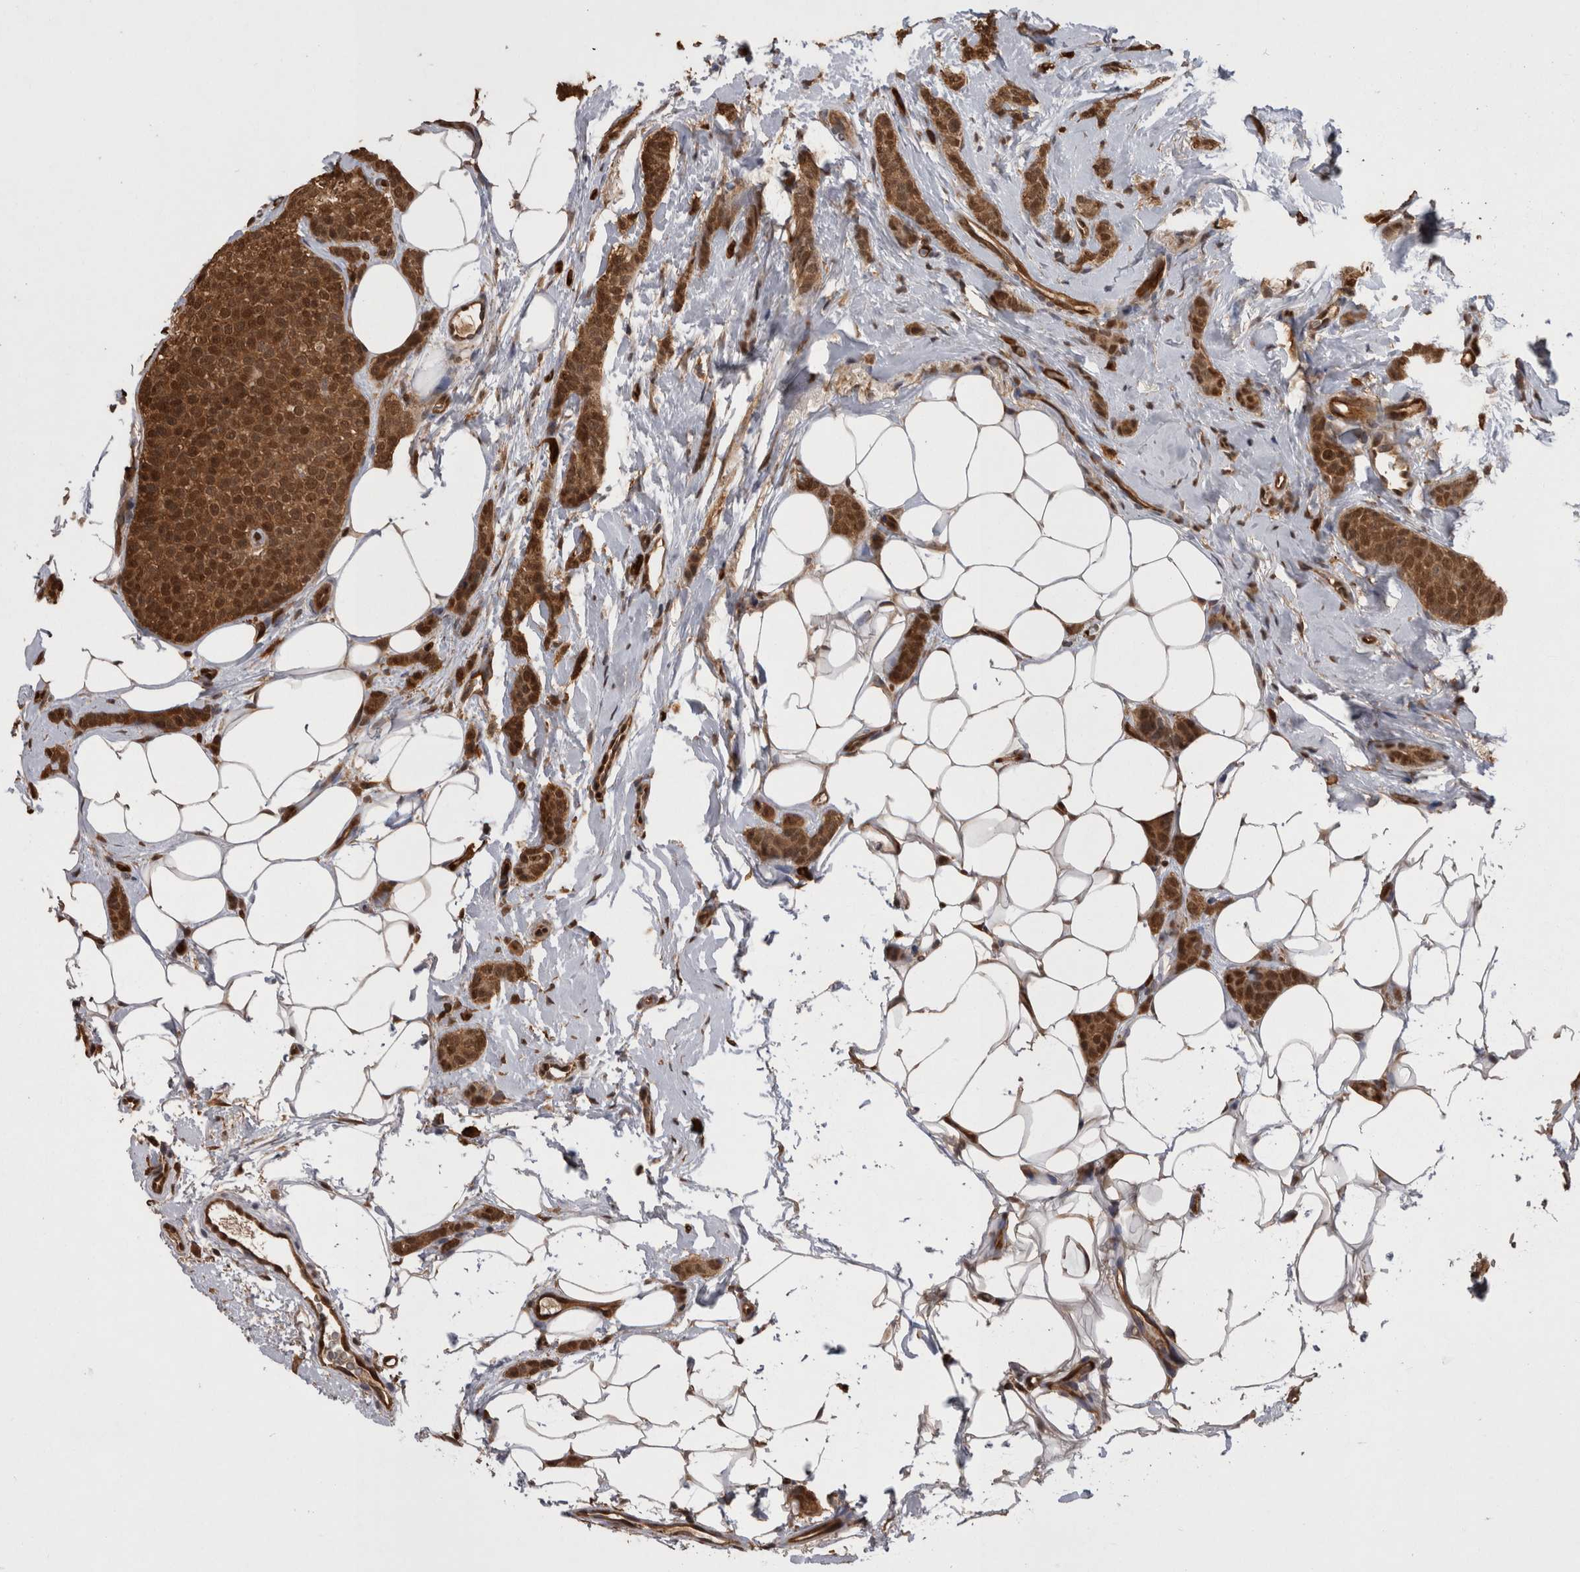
{"staining": {"intensity": "strong", "quantity": ">75%", "location": "cytoplasmic/membranous,nuclear"}, "tissue": "breast cancer", "cell_type": "Tumor cells", "image_type": "cancer", "snomed": [{"axis": "morphology", "description": "Lobular carcinoma"}, {"axis": "topography", "description": "Skin"}, {"axis": "topography", "description": "Breast"}], "caption": "IHC image of human breast cancer (lobular carcinoma) stained for a protein (brown), which shows high levels of strong cytoplasmic/membranous and nuclear expression in about >75% of tumor cells.", "gene": "LXN", "patient": {"sex": "female", "age": 46}}